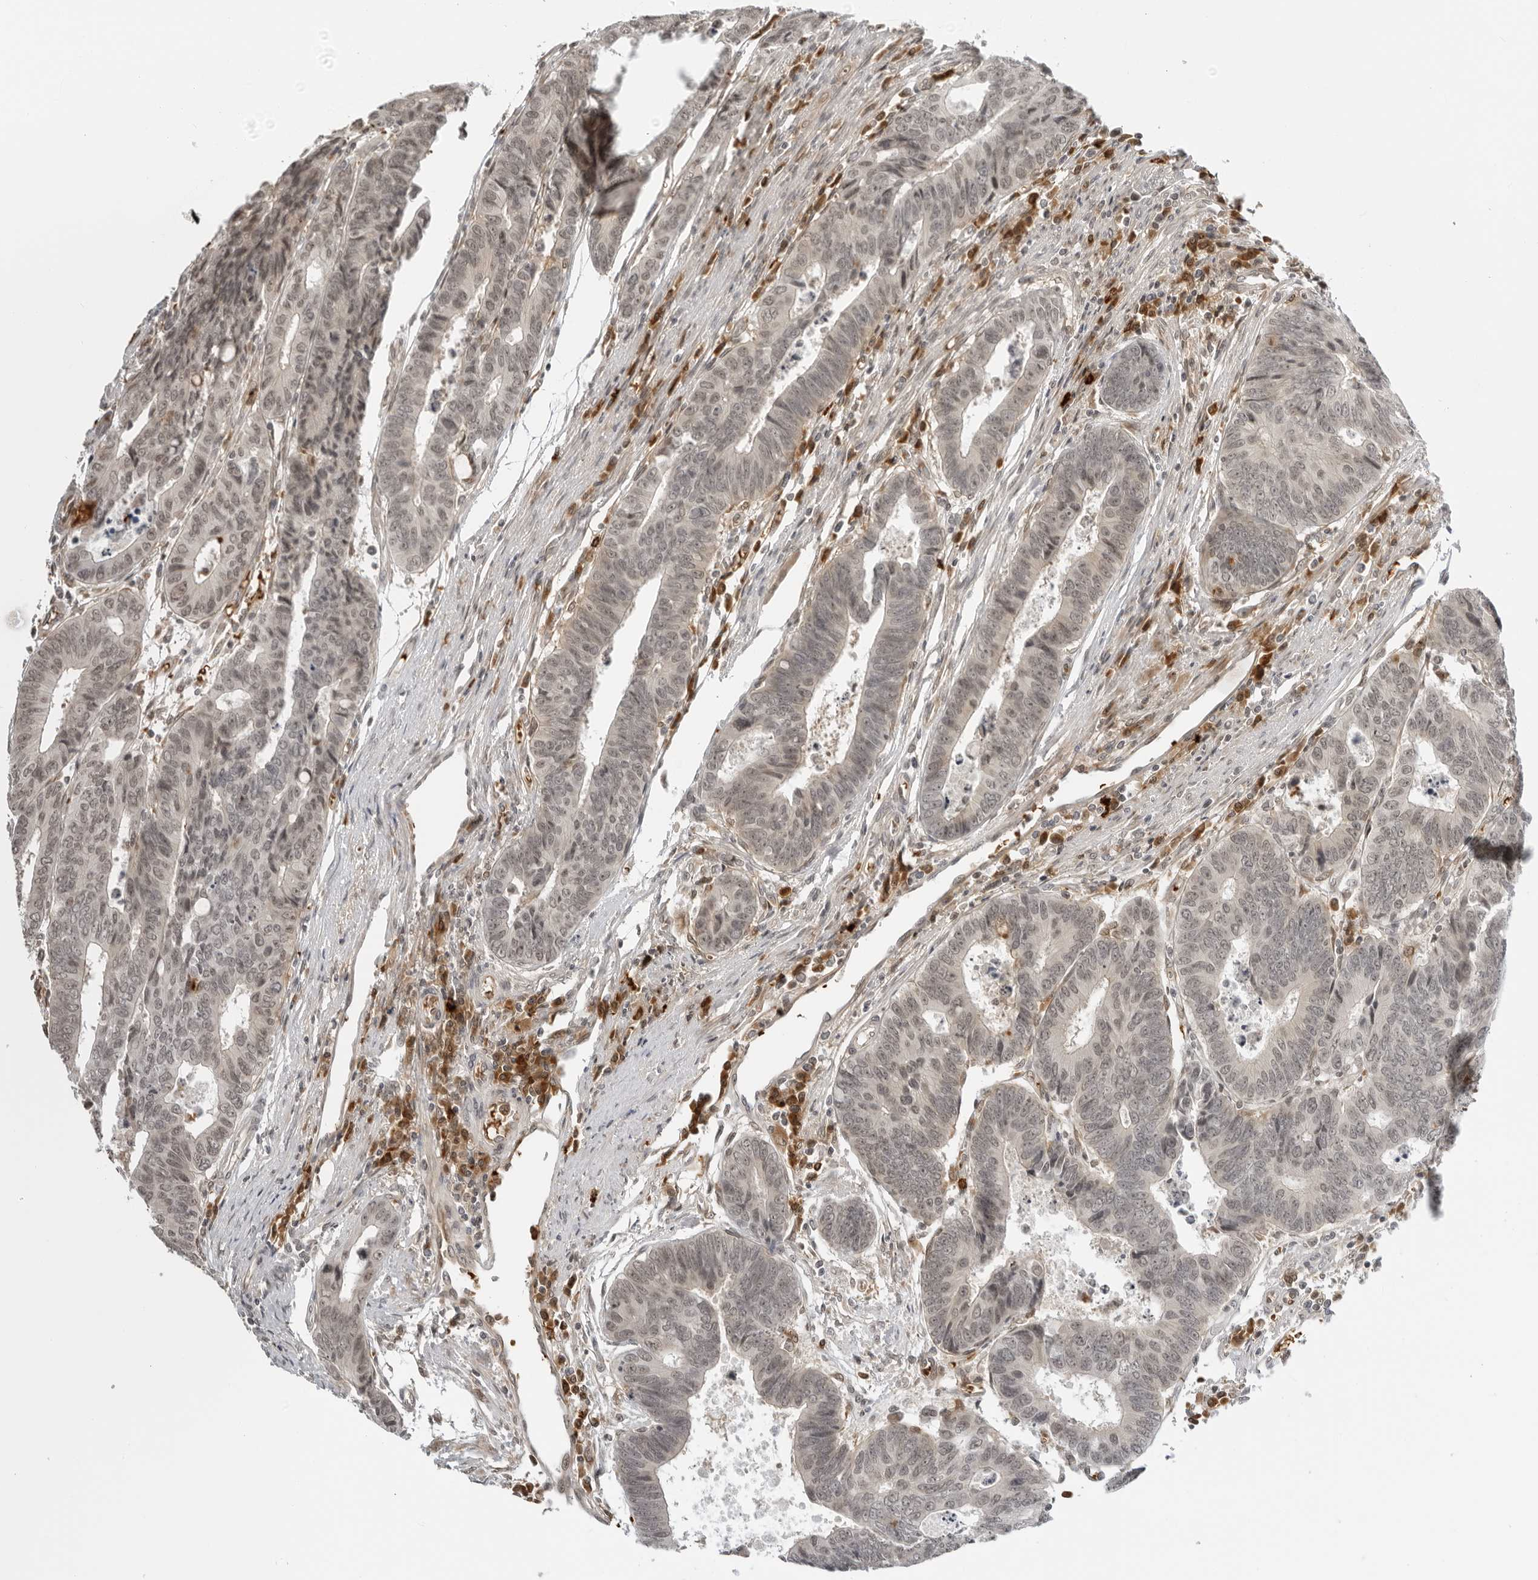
{"staining": {"intensity": "weak", "quantity": ">75%", "location": "nuclear"}, "tissue": "colorectal cancer", "cell_type": "Tumor cells", "image_type": "cancer", "snomed": [{"axis": "morphology", "description": "Adenocarcinoma, NOS"}, {"axis": "topography", "description": "Rectum"}], "caption": "Immunohistochemical staining of colorectal cancer exhibits weak nuclear protein staining in about >75% of tumor cells.", "gene": "SUGCT", "patient": {"sex": "male", "age": 84}}